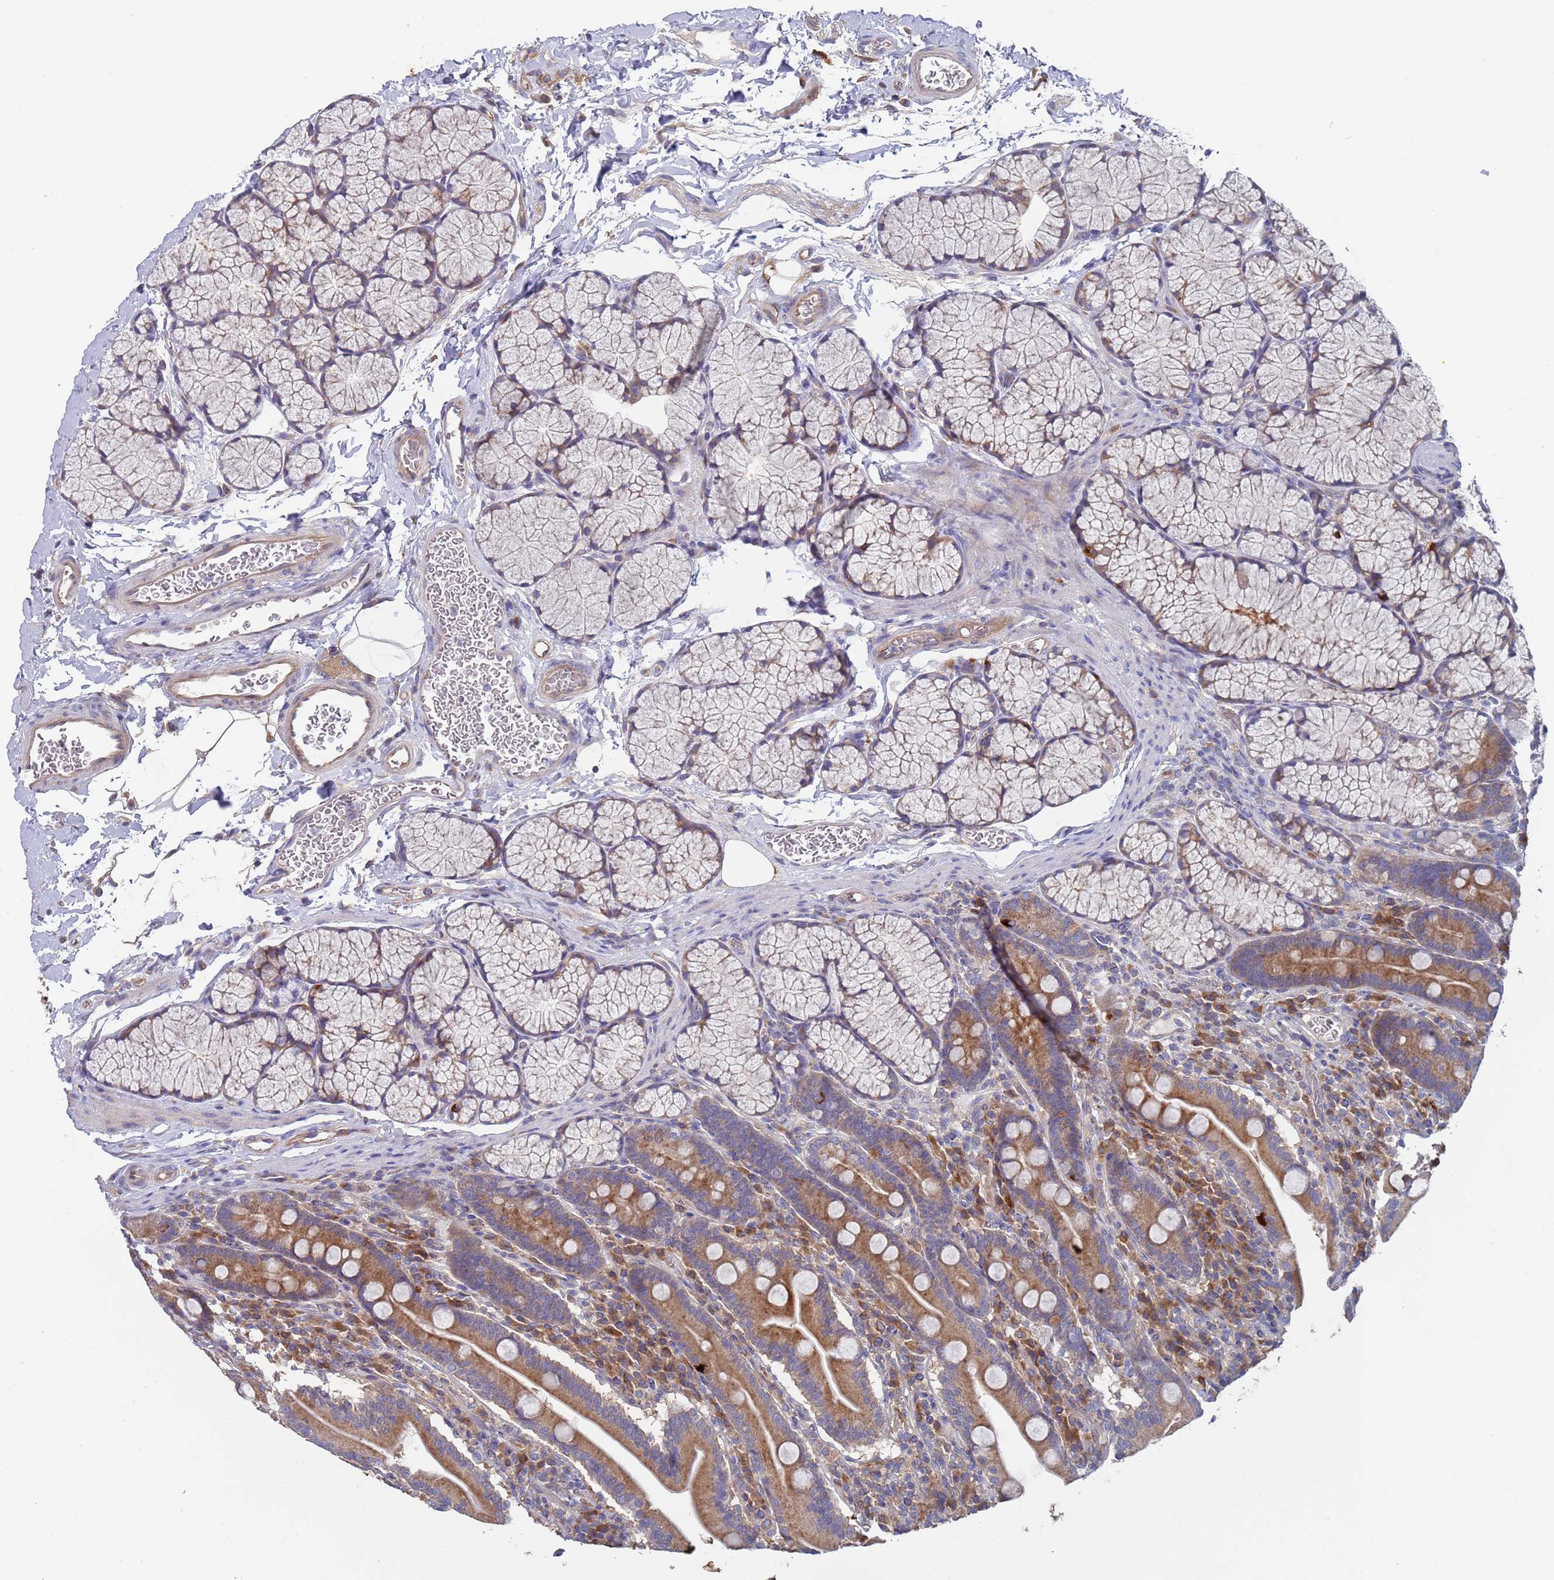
{"staining": {"intensity": "moderate", "quantity": ">75%", "location": "cytoplasmic/membranous"}, "tissue": "duodenum", "cell_type": "Glandular cells", "image_type": "normal", "snomed": [{"axis": "morphology", "description": "Normal tissue, NOS"}, {"axis": "topography", "description": "Duodenum"}], "caption": "Benign duodenum displays moderate cytoplasmic/membranous expression in approximately >75% of glandular cells The staining was performed using DAB, with brown indicating positive protein expression. Nuclei are stained blue with hematoxylin..", "gene": "MALRD1", "patient": {"sex": "male", "age": 35}}